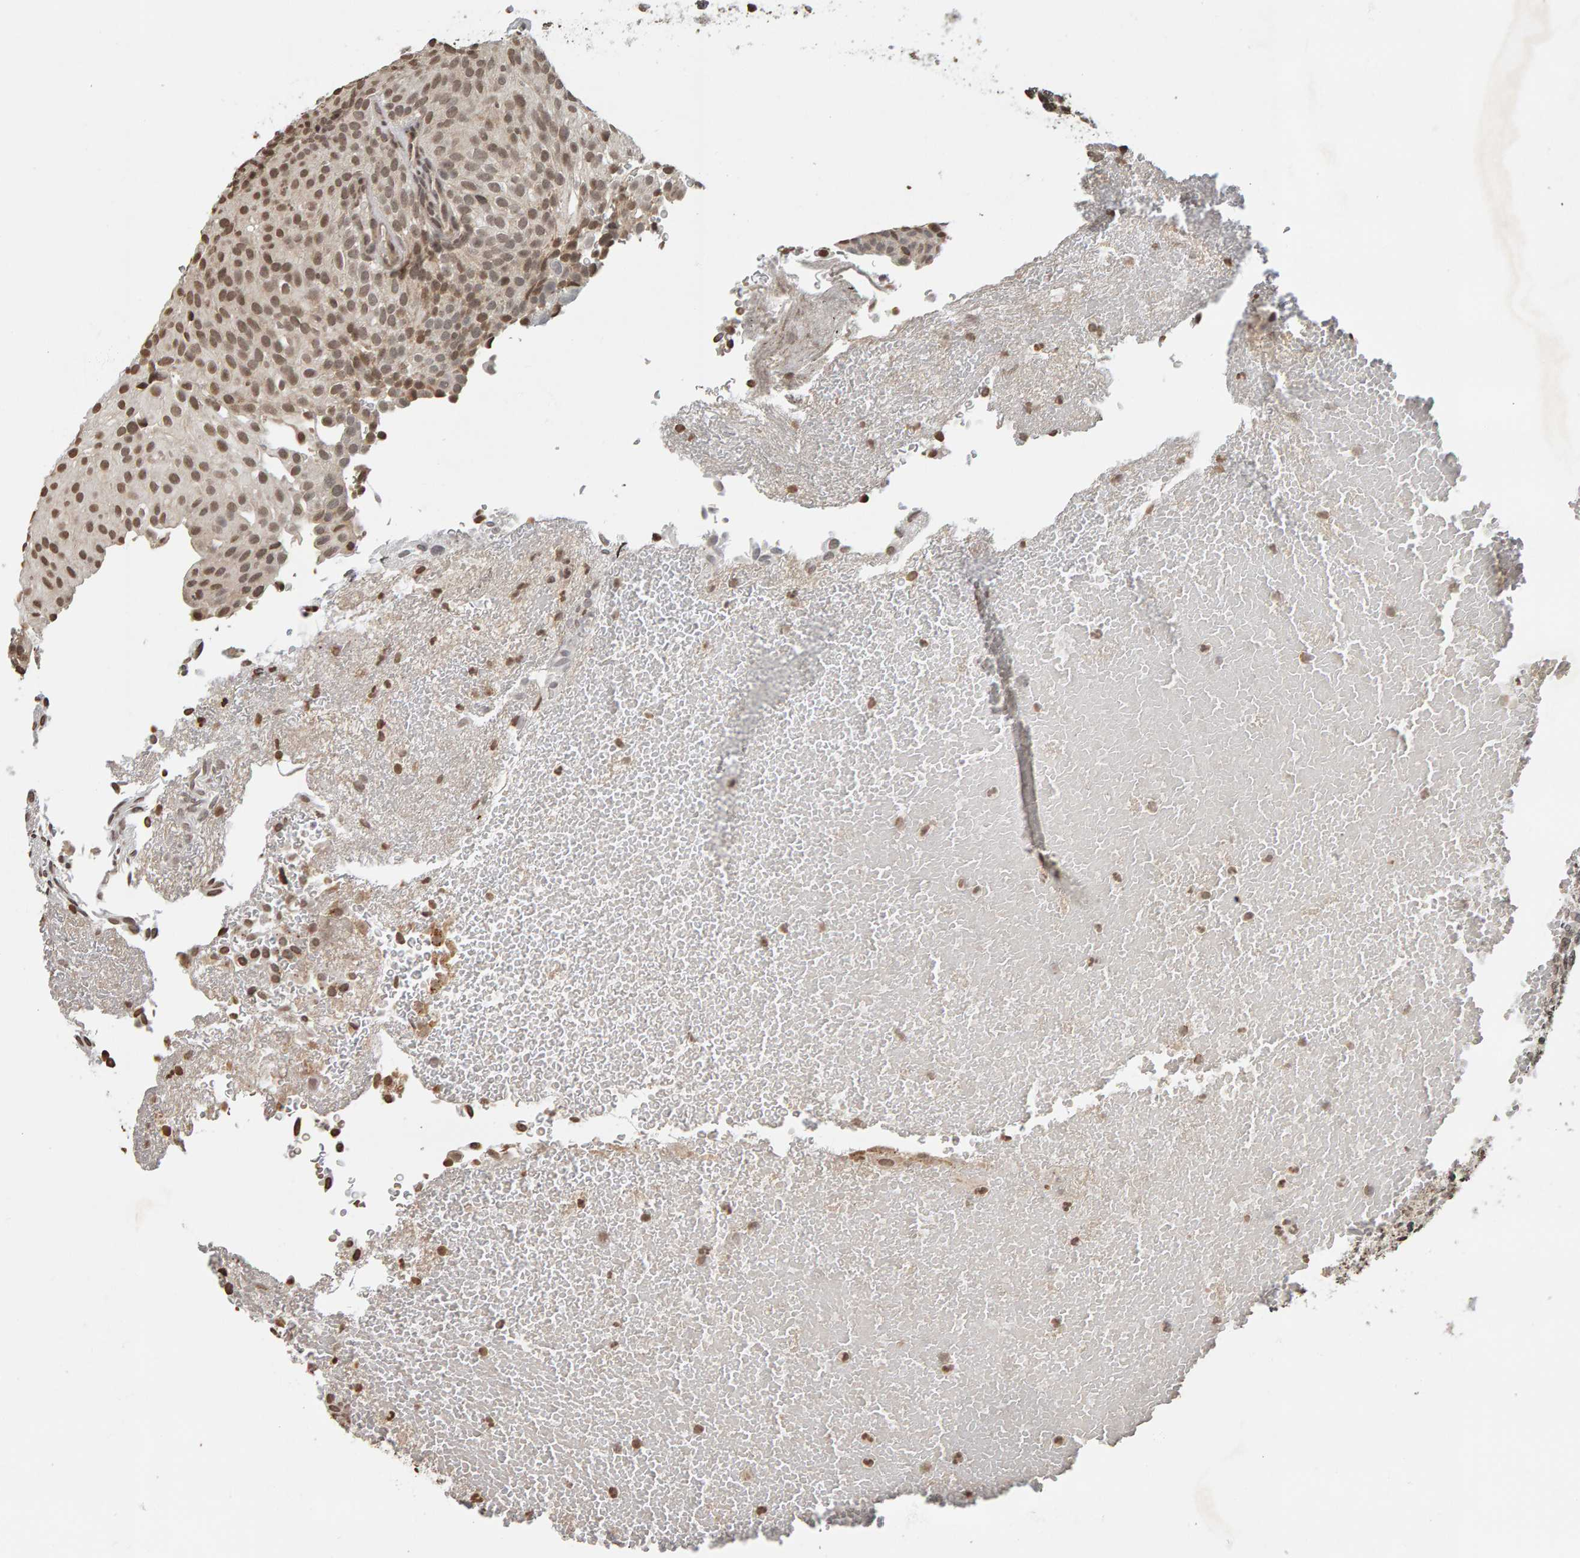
{"staining": {"intensity": "moderate", "quantity": ">75%", "location": "nuclear"}, "tissue": "urothelial cancer", "cell_type": "Tumor cells", "image_type": "cancer", "snomed": [{"axis": "morphology", "description": "Urothelial carcinoma, Low grade"}, {"axis": "topography", "description": "Urinary bladder"}], "caption": "The micrograph demonstrates a brown stain indicating the presence of a protein in the nuclear of tumor cells in urothelial carcinoma (low-grade). The protein of interest is stained brown, and the nuclei are stained in blue (DAB IHC with brightfield microscopy, high magnification).", "gene": "AFF4", "patient": {"sex": "male", "age": 78}}